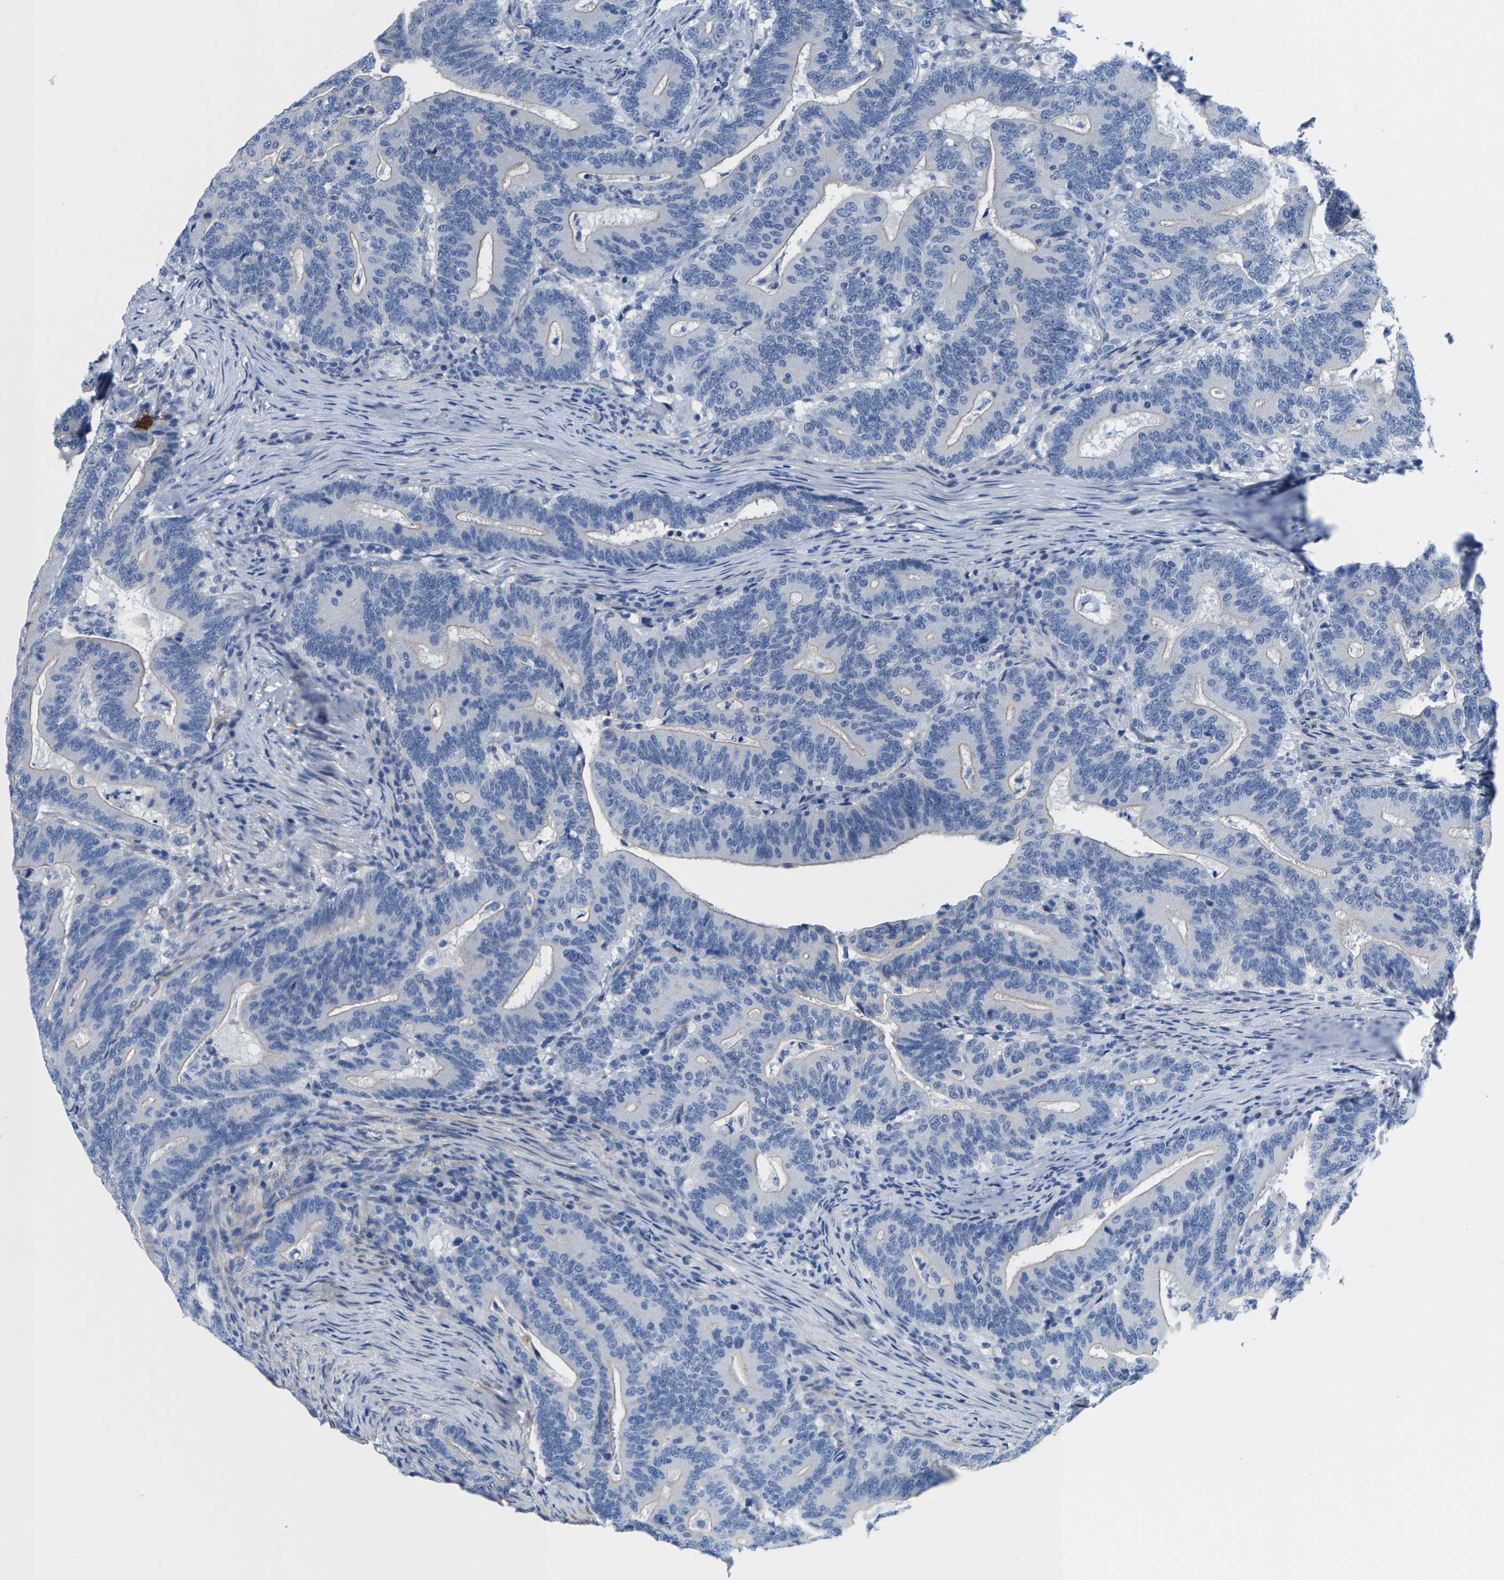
{"staining": {"intensity": "negative", "quantity": "none", "location": "none"}, "tissue": "colorectal cancer", "cell_type": "Tumor cells", "image_type": "cancer", "snomed": [{"axis": "morphology", "description": "Adenocarcinoma, NOS"}, {"axis": "topography", "description": "Colon"}], "caption": "Immunohistochemical staining of human colorectal cancer displays no significant expression in tumor cells.", "gene": "DSCAM", "patient": {"sex": "female", "age": 66}}